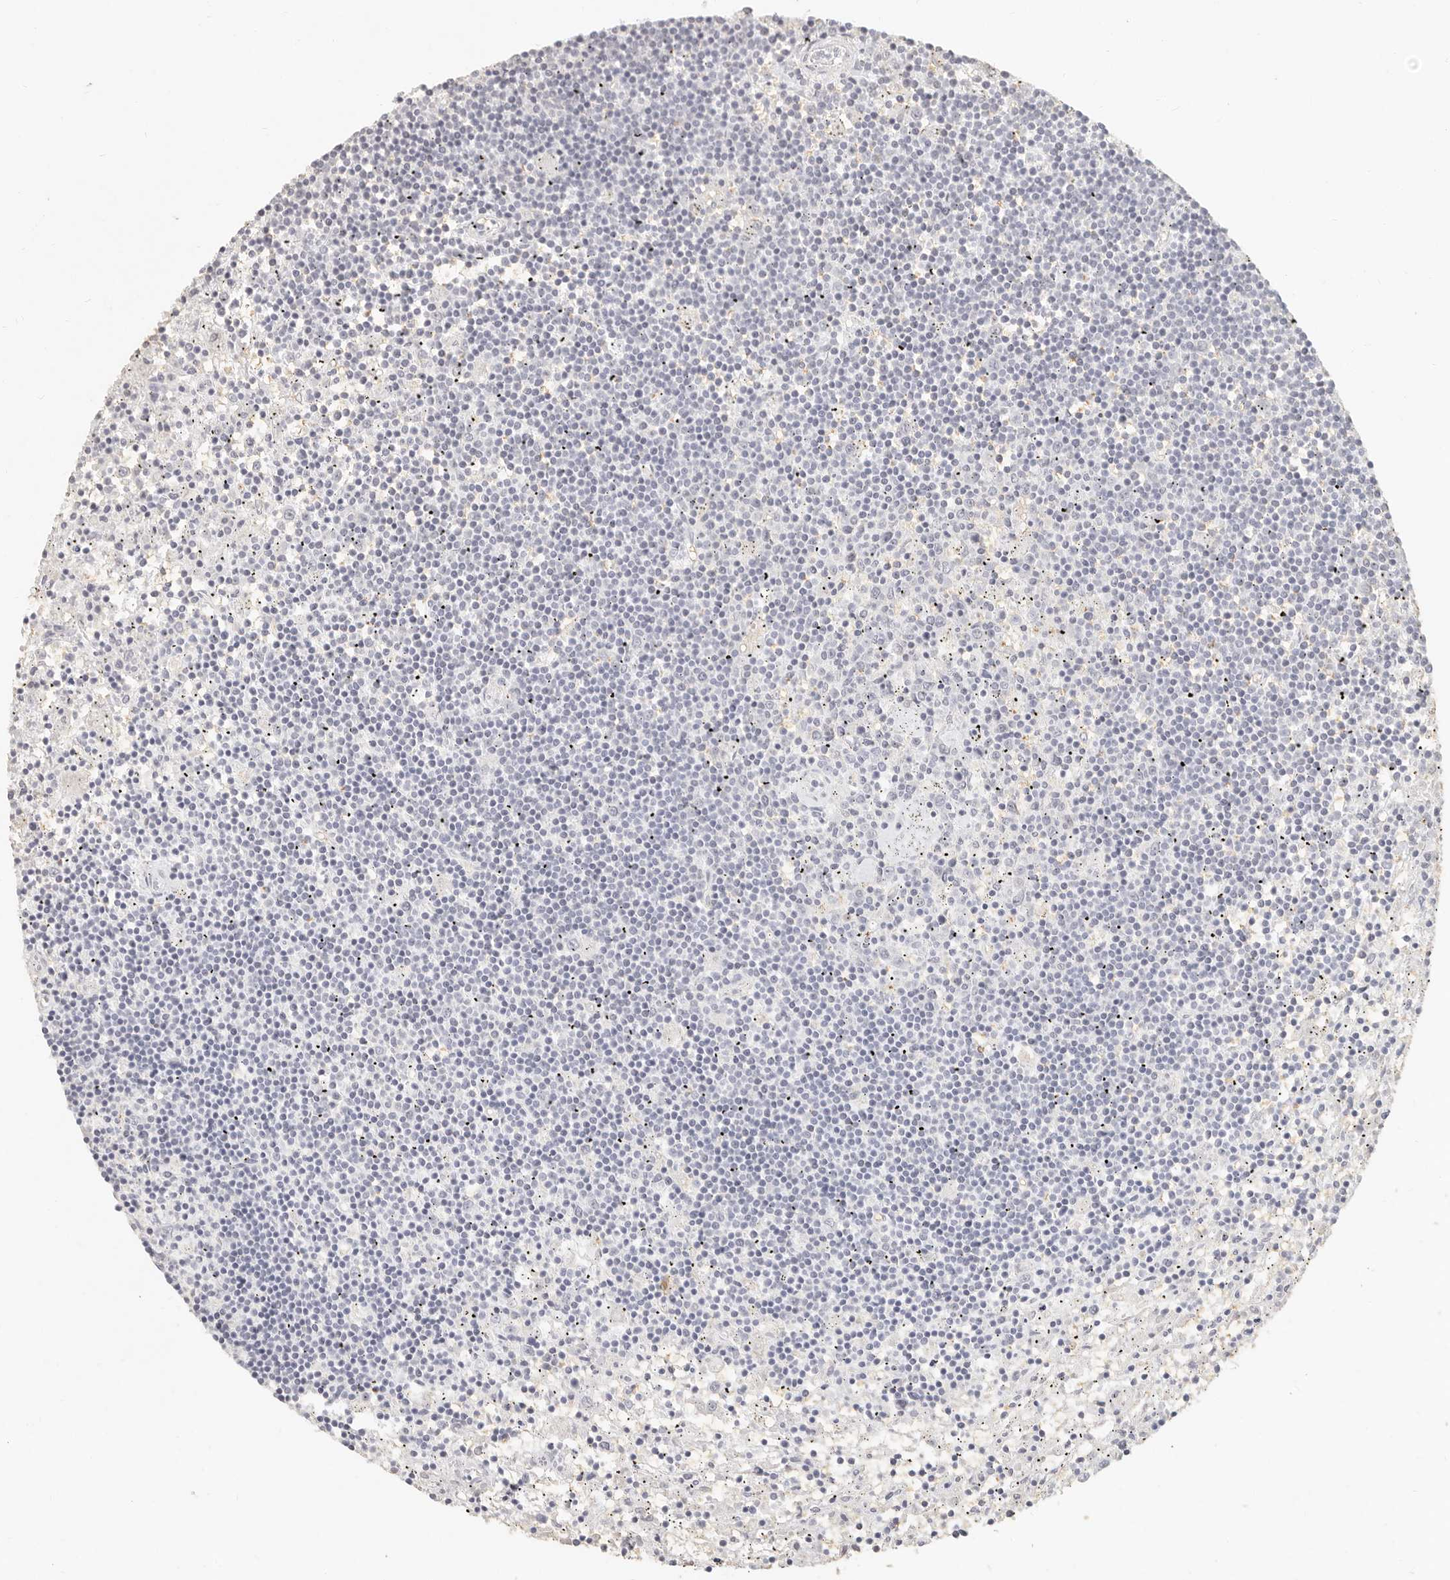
{"staining": {"intensity": "negative", "quantity": "none", "location": "none"}, "tissue": "lymphoma", "cell_type": "Tumor cells", "image_type": "cancer", "snomed": [{"axis": "morphology", "description": "Malignant lymphoma, non-Hodgkin's type, Low grade"}, {"axis": "topography", "description": "Spleen"}], "caption": "Immunohistochemical staining of lymphoma reveals no significant positivity in tumor cells.", "gene": "NIBAN1", "patient": {"sex": "male", "age": 76}}